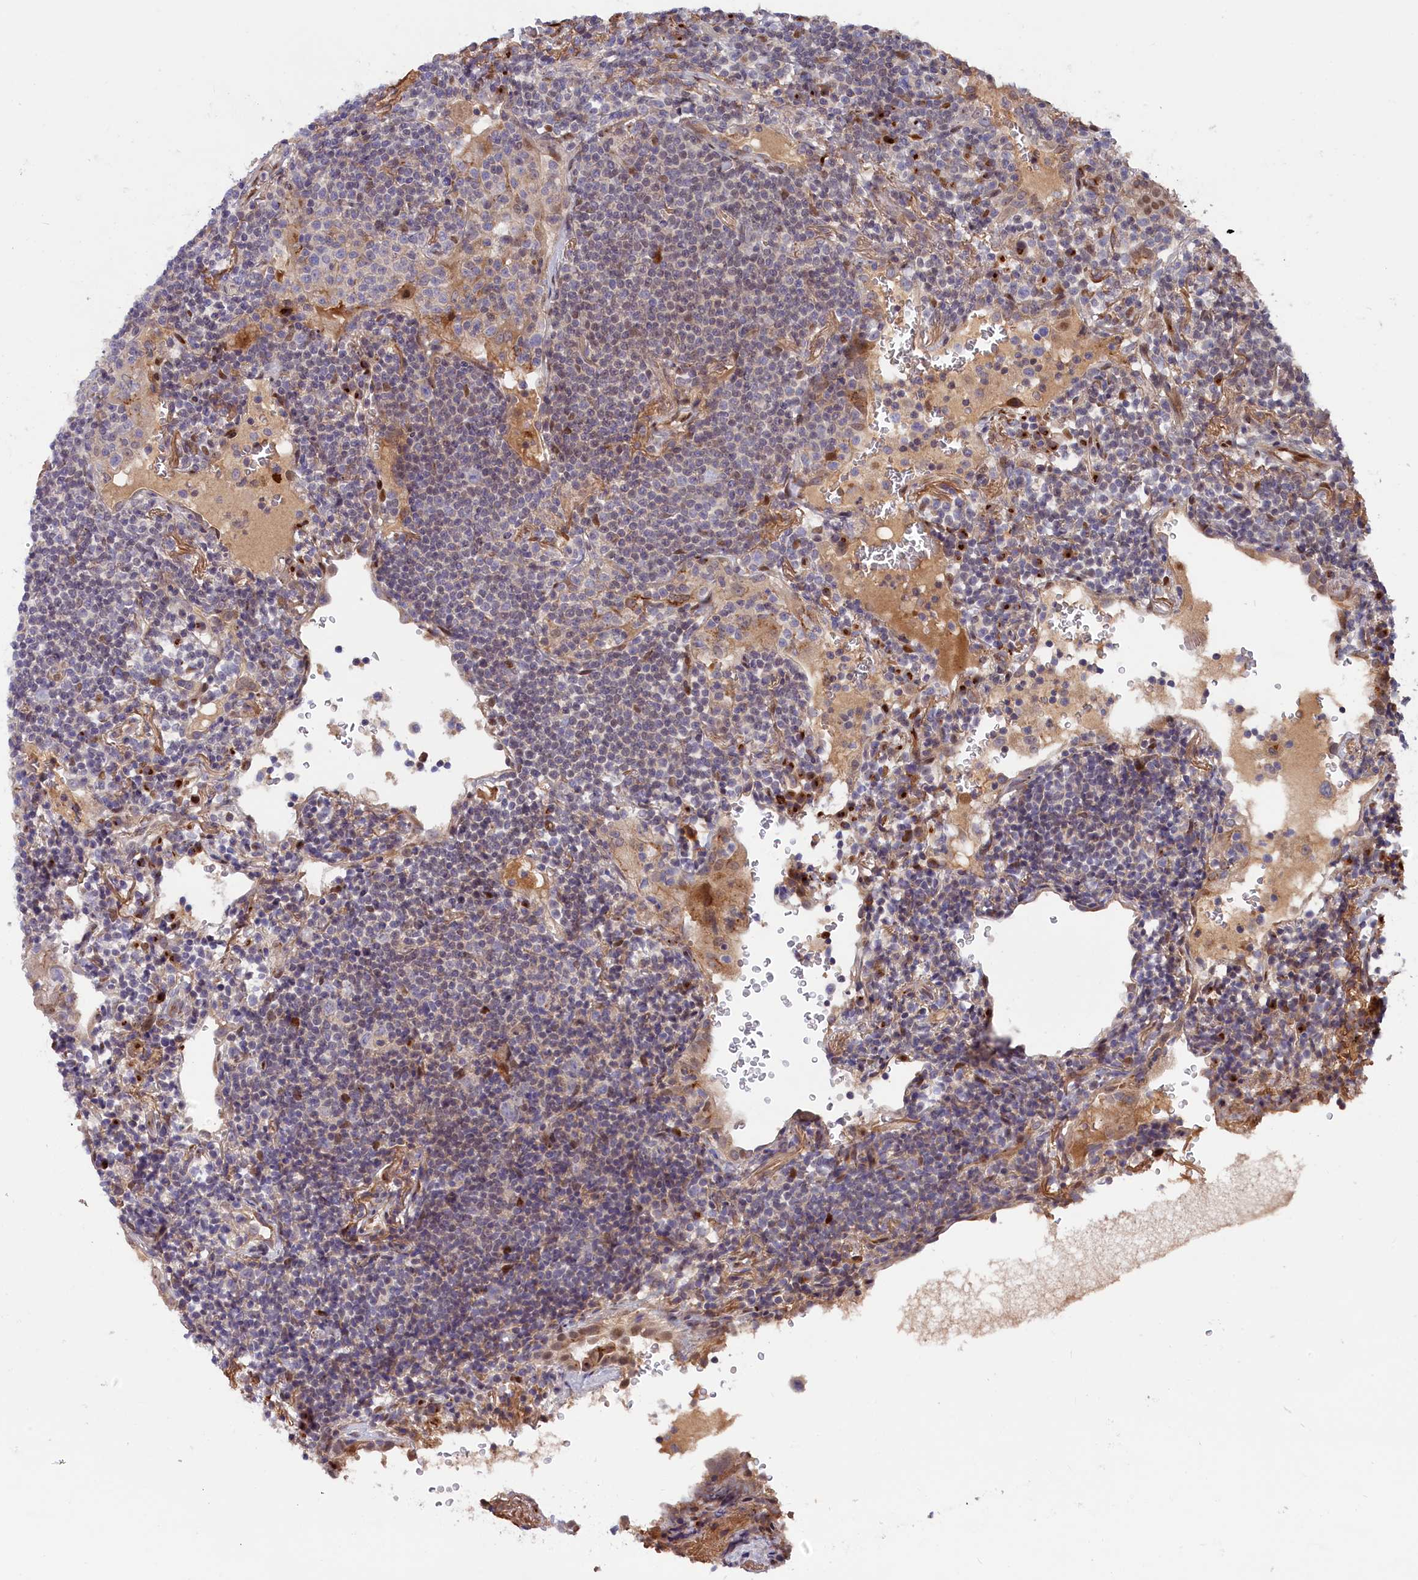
{"staining": {"intensity": "negative", "quantity": "none", "location": "none"}, "tissue": "lymphoma", "cell_type": "Tumor cells", "image_type": "cancer", "snomed": [{"axis": "morphology", "description": "Malignant lymphoma, non-Hodgkin's type, Low grade"}, {"axis": "topography", "description": "Lung"}], "caption": "This is a image of IHC staining of lymphoma, which shows no staining in tumor cells.", "gene": "CHST12", "patient": {"sex": "female", "age": 71}}